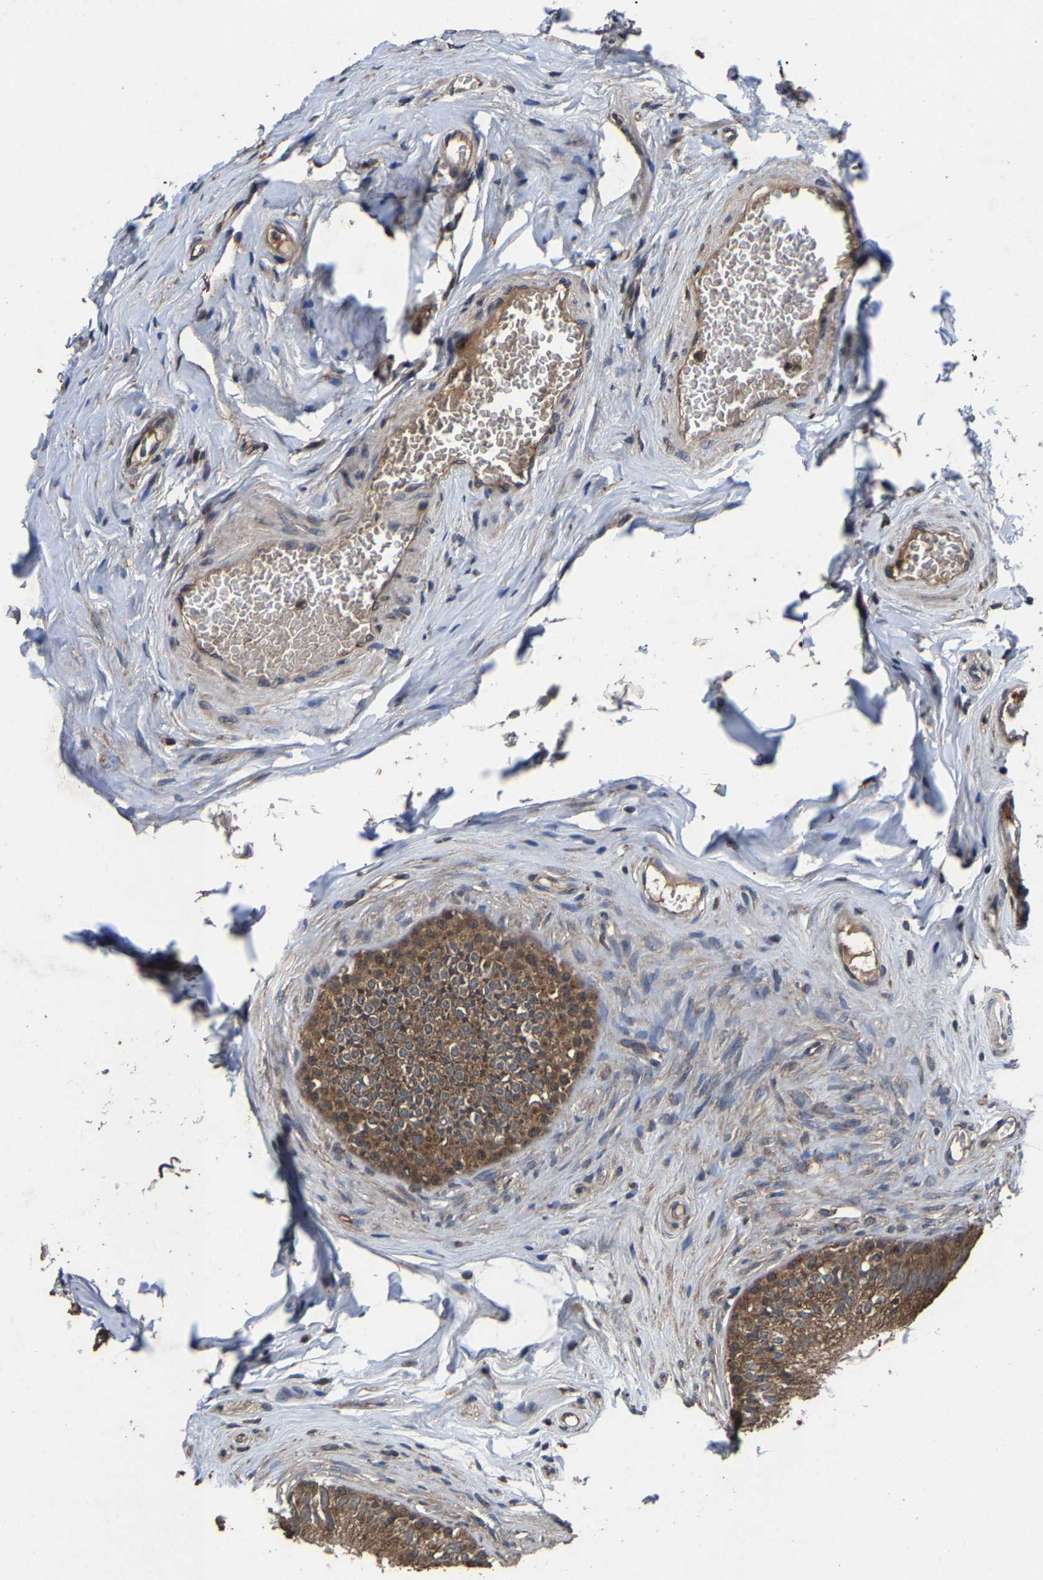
{"staining": {"intensity": "strong", "quantity": ">75%", "location": "cytoplasmic/membranous"}, "tissue": "epididymis", "cell_type": "Glandular cells", "image_type": "normal", "snomed": [{"axis": "morphology", "description": "Normal tissue, NOS"}, {"axis": "topography", "description": "Testis"}, {"axis": "topography", "description": "Epididymis"}], "caption": "Brown immunohistochemical staining in normal epididymis exhibits strong cytoplasmic/membranous staining in about >75% of glandular cells. Using DAB (brown) and hematoxylin (blue) stains, captured at high magnification using brightfield microscopy.", "gene": "EBAG9", "patient": {"sex": "male", "age": 36}}